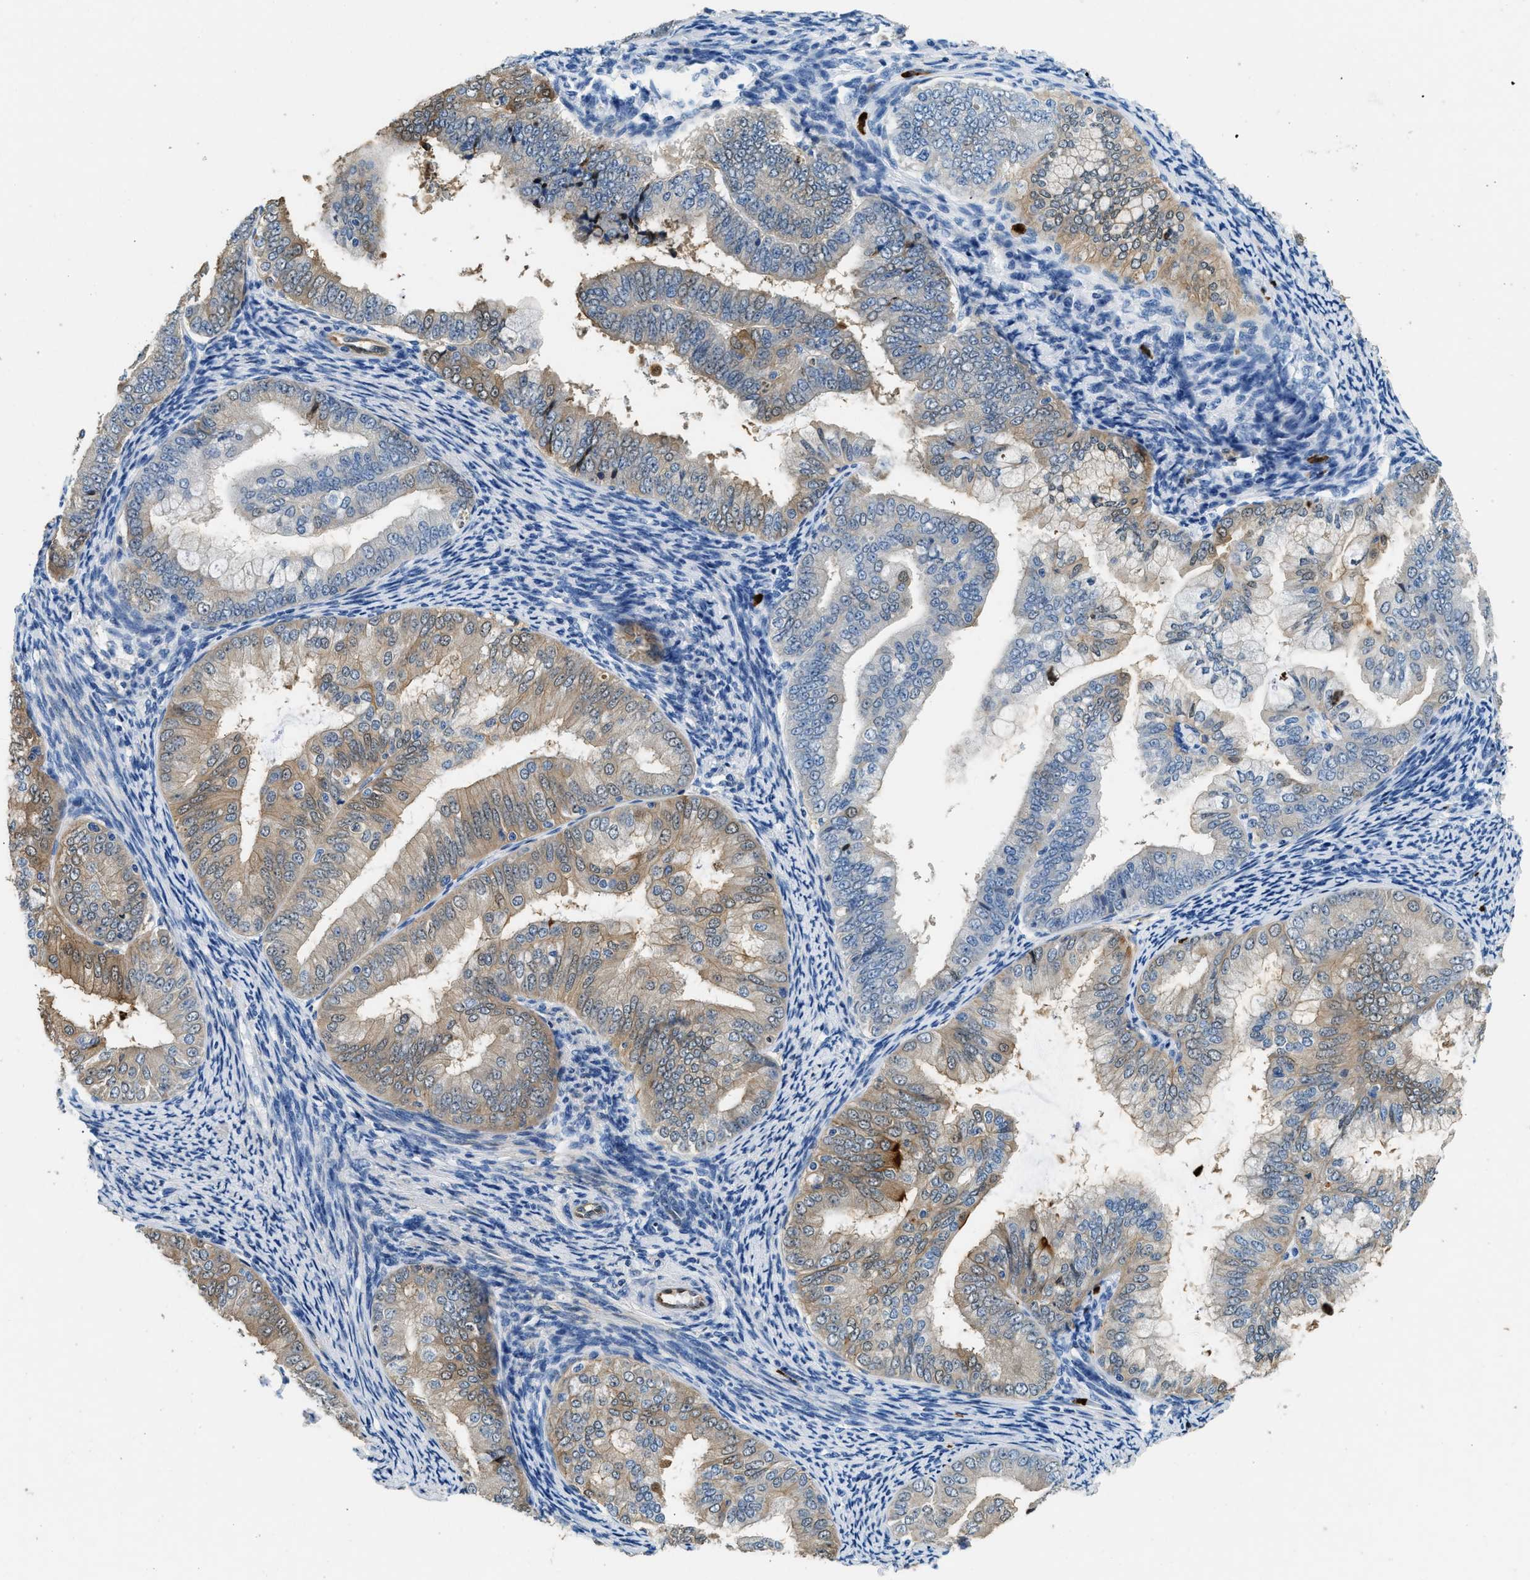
{"staining": {"intensity": "weak", "quantity": "25%-75%", "location": "cytoplasmic/membranous"}, "tissue": "endometrial cancer", "cell_type": "Tumor cells", "image_type": "cancer", "snomed": [{"axis": "morphology", "description": "Adenocarcinoma, NOS"}, {"axis": "topography", "description": "Endometrium"}], "caption": "Adenocarcinoma (endometrial) was stained to show a protein in brown. There is low levels of weak cytoplasmic/membranous expression in approximately 25%-75% of tumor cells.", "gene": "ANXA3", "patient": {"sex": "female", "age": 63}}